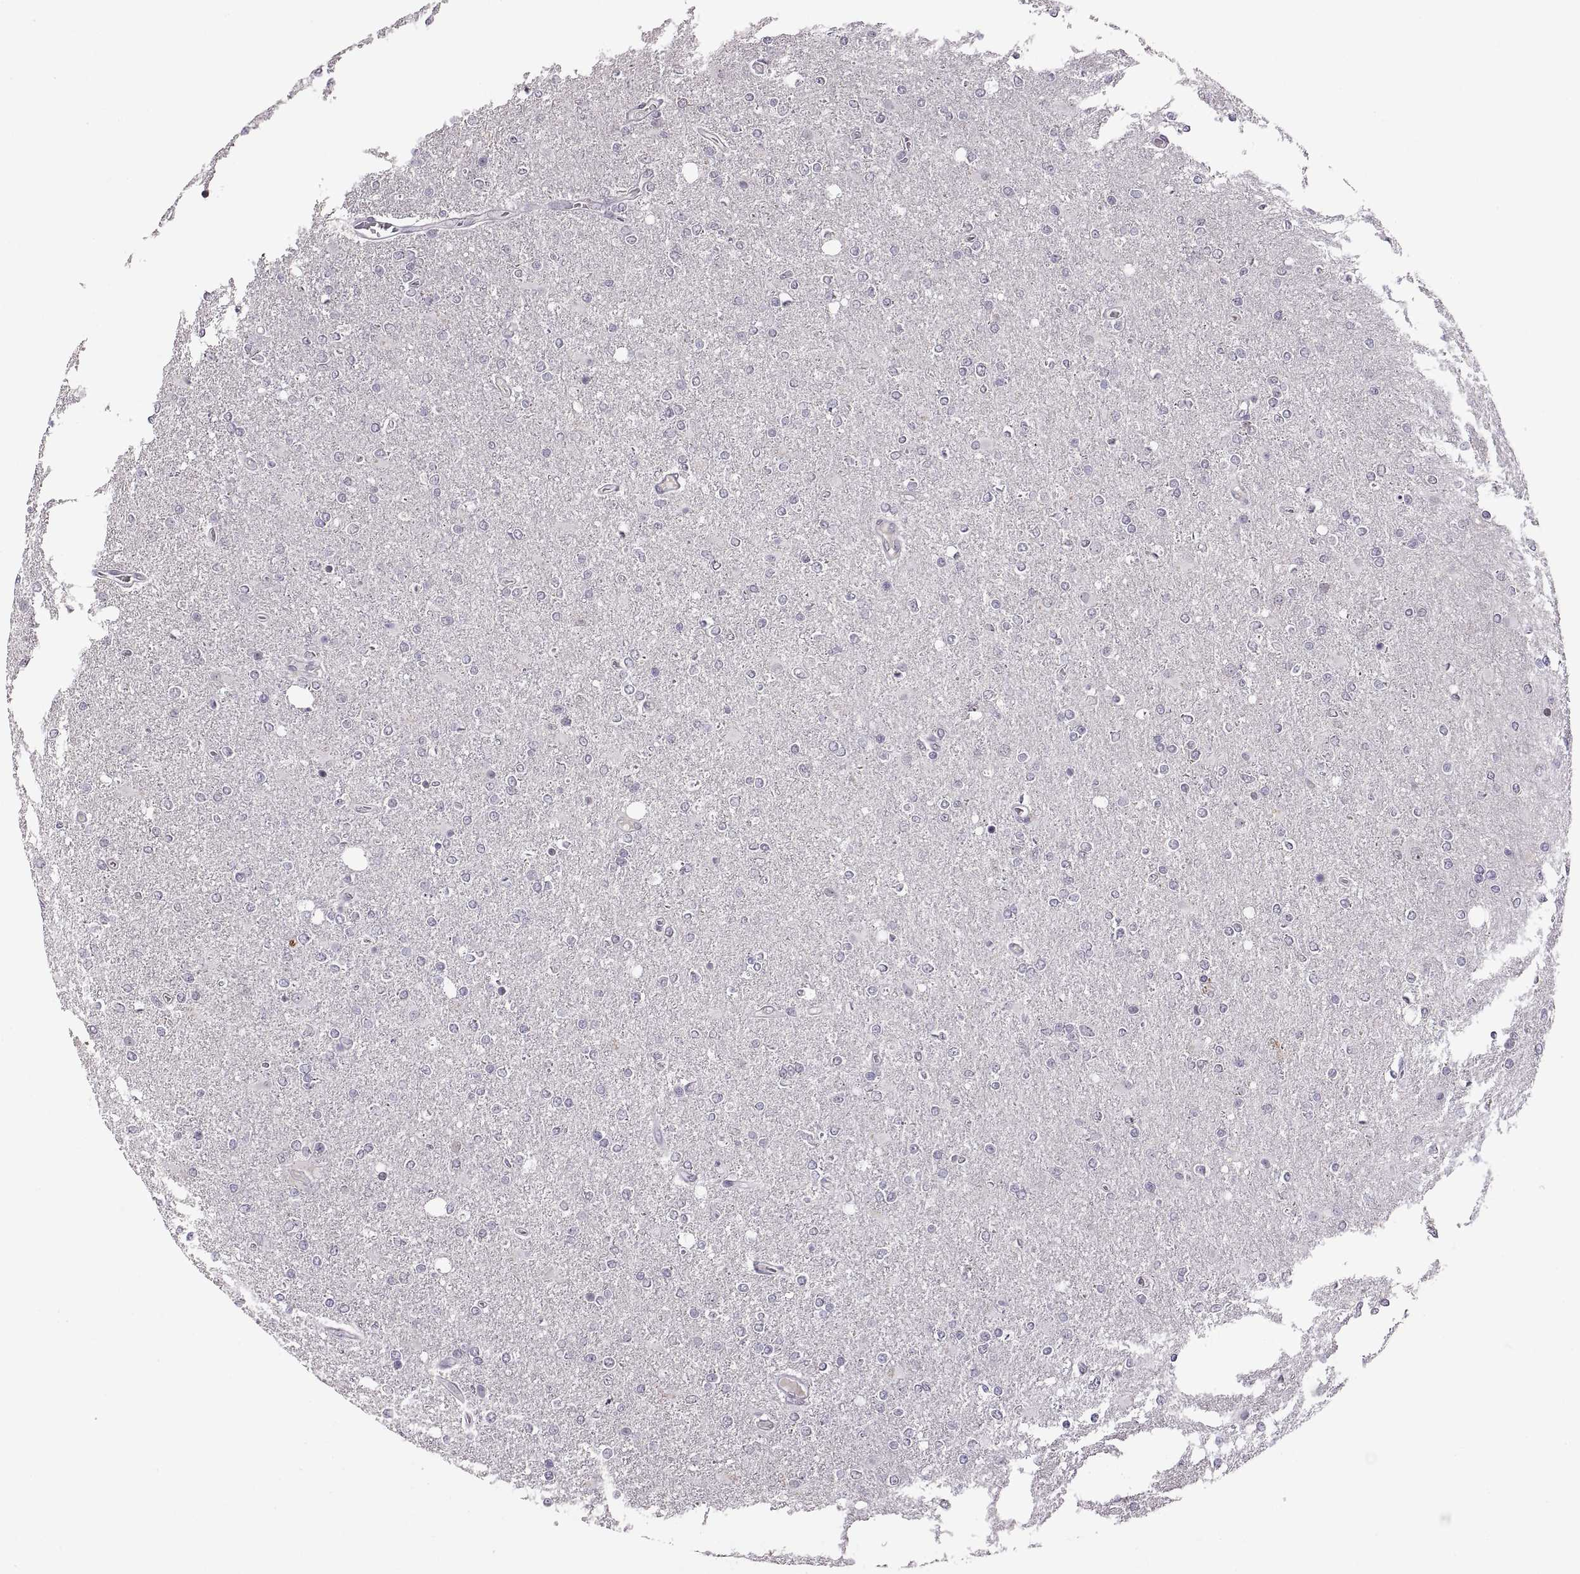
{"staining": {"intensity": "negative", "quantity": "none", "location": "none"}, "tissue": "glioma", "cell_type": "Tumor cells", "image_type": "cancer", "snomed": [{"axis": "morphology", "description": "Glioma, malignant, High grade"}, {"axis": "topography", "description": "Cerebral cortex"}], "caption": "Tumor cells are negative for protein expression in human high-grade glioma (malignant).", "gene": "NEK2", "patient": {"sex": "male", "age": 70}}